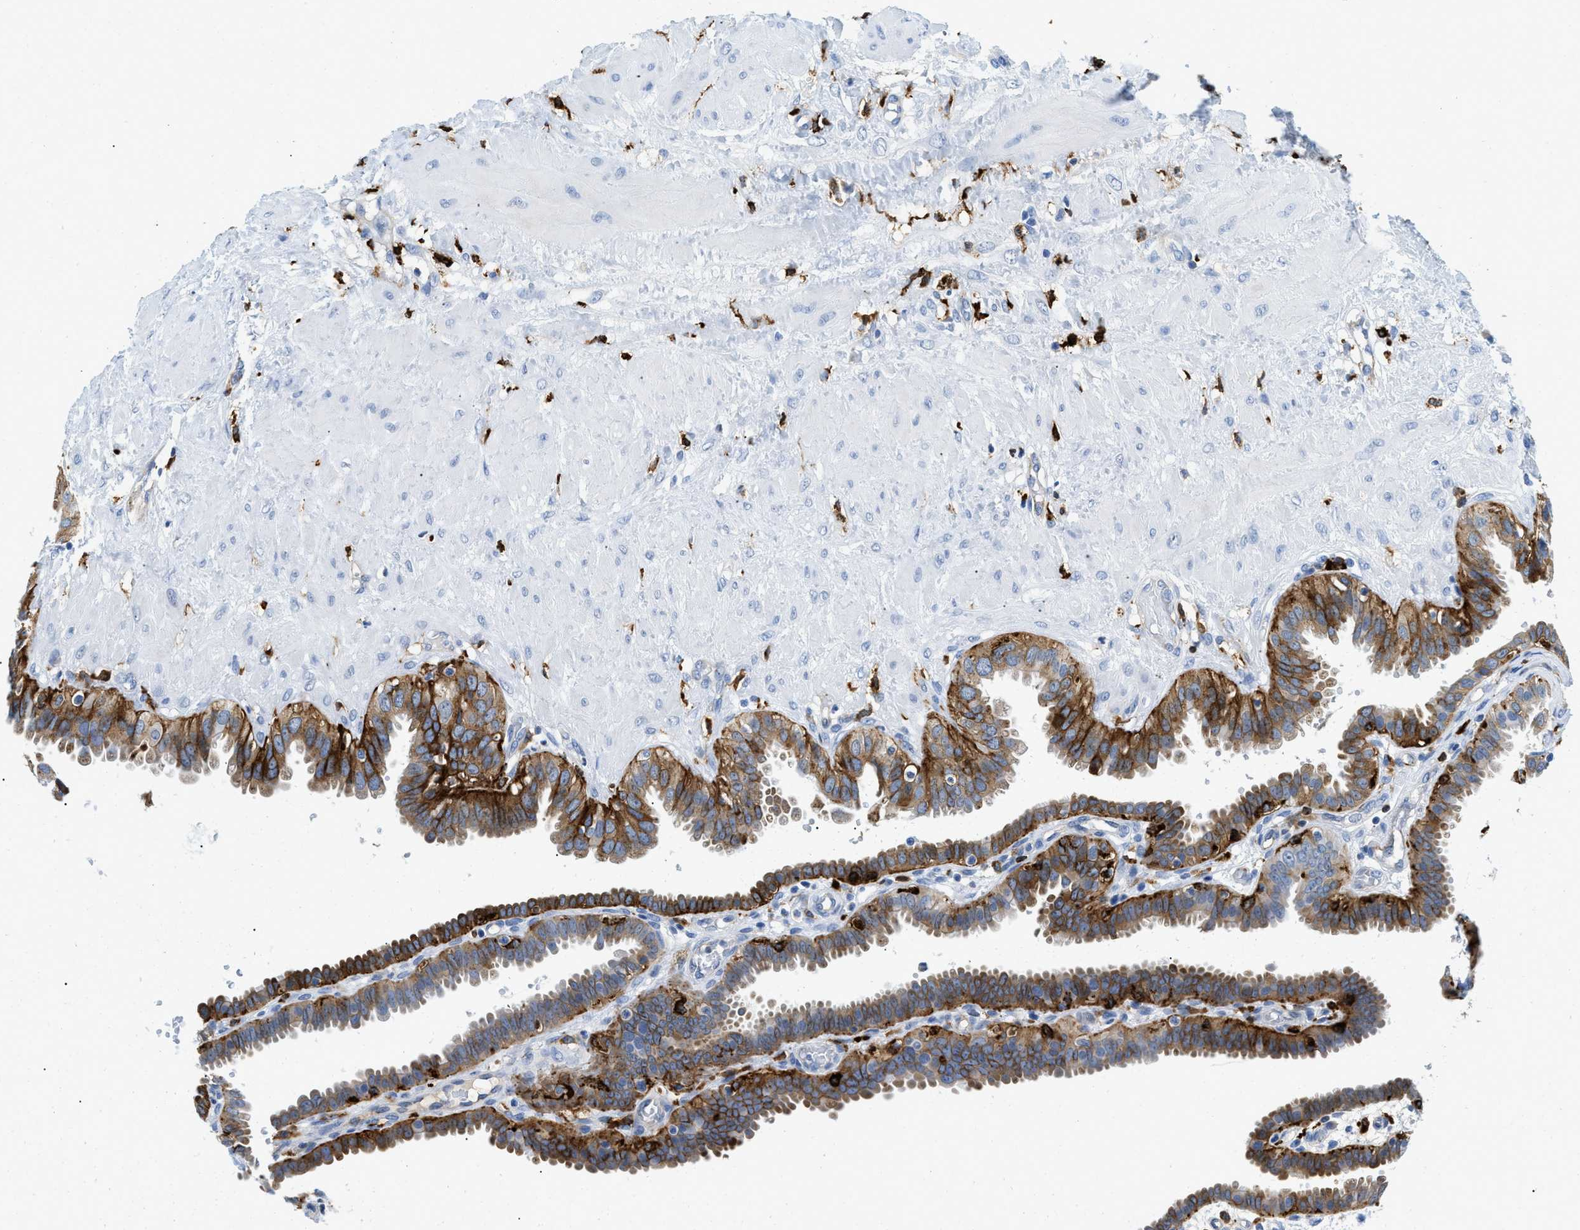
{"staining": {"intensity": "moderate", "quantity": "25%-75%", "location": "cytoplasmic/membranous"}, "tissue": "fallopian tube", "cell_type": "Glandular cells", "image_type": "normal", "snomed": [{"axis": "morphology", "description": "Normal tissue, NOS"}, {"axis": "topography", "description": "Fallopian tube"}, {"axis": "topography", "description": "Placenta"}], "caption": "Protein staining of normal fallopian tube reveals moderate cytoplasmic/membranous positivity in approximately 25%-75% of glandular cells.", "gene": "CD226", "patient": {"sex": "female", "age": 34}}